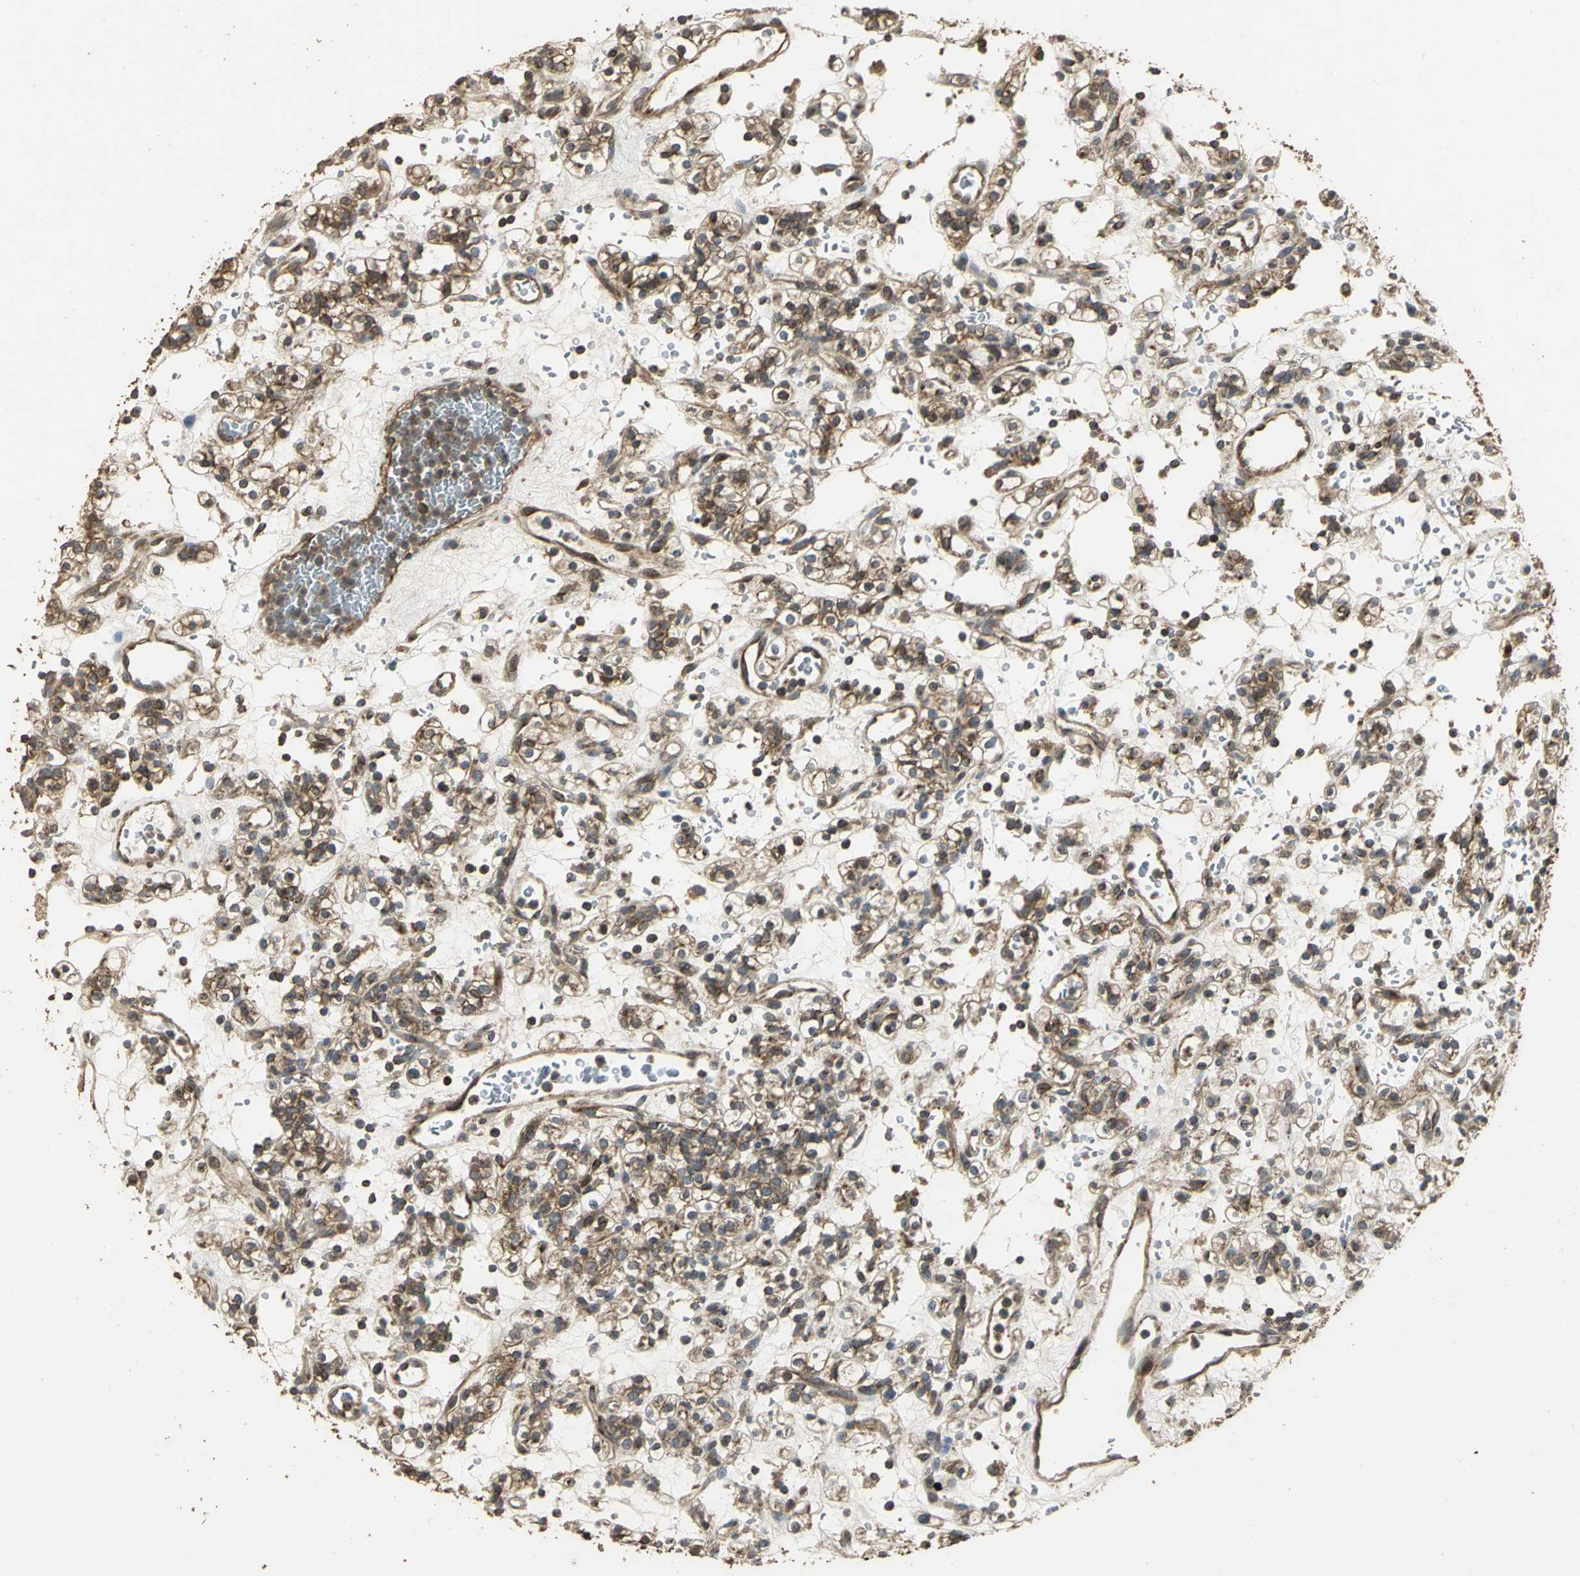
{"staining": {"intensity": "strong", "quantity": ">75%", "location": "cytoplasmic/membranous"}, "tissue": "renal cancer", "cell_type": "Tumor cells", "image_type": "cancer", "snomed": [{"axis": "morphology", "description": "Normal tissue, NOS"}, {"axis": "morphology", "description": "Adenocarcinoma, NOS"}, {"axis": "topography", "description": "Kidney"}], "caption": "A brown stain highlights strong cytoplasmic/membranous expression of a protein in renal cancer tumor cells.", "gene": "KANK1", "patient": {"sex": "female", "age": 72}}